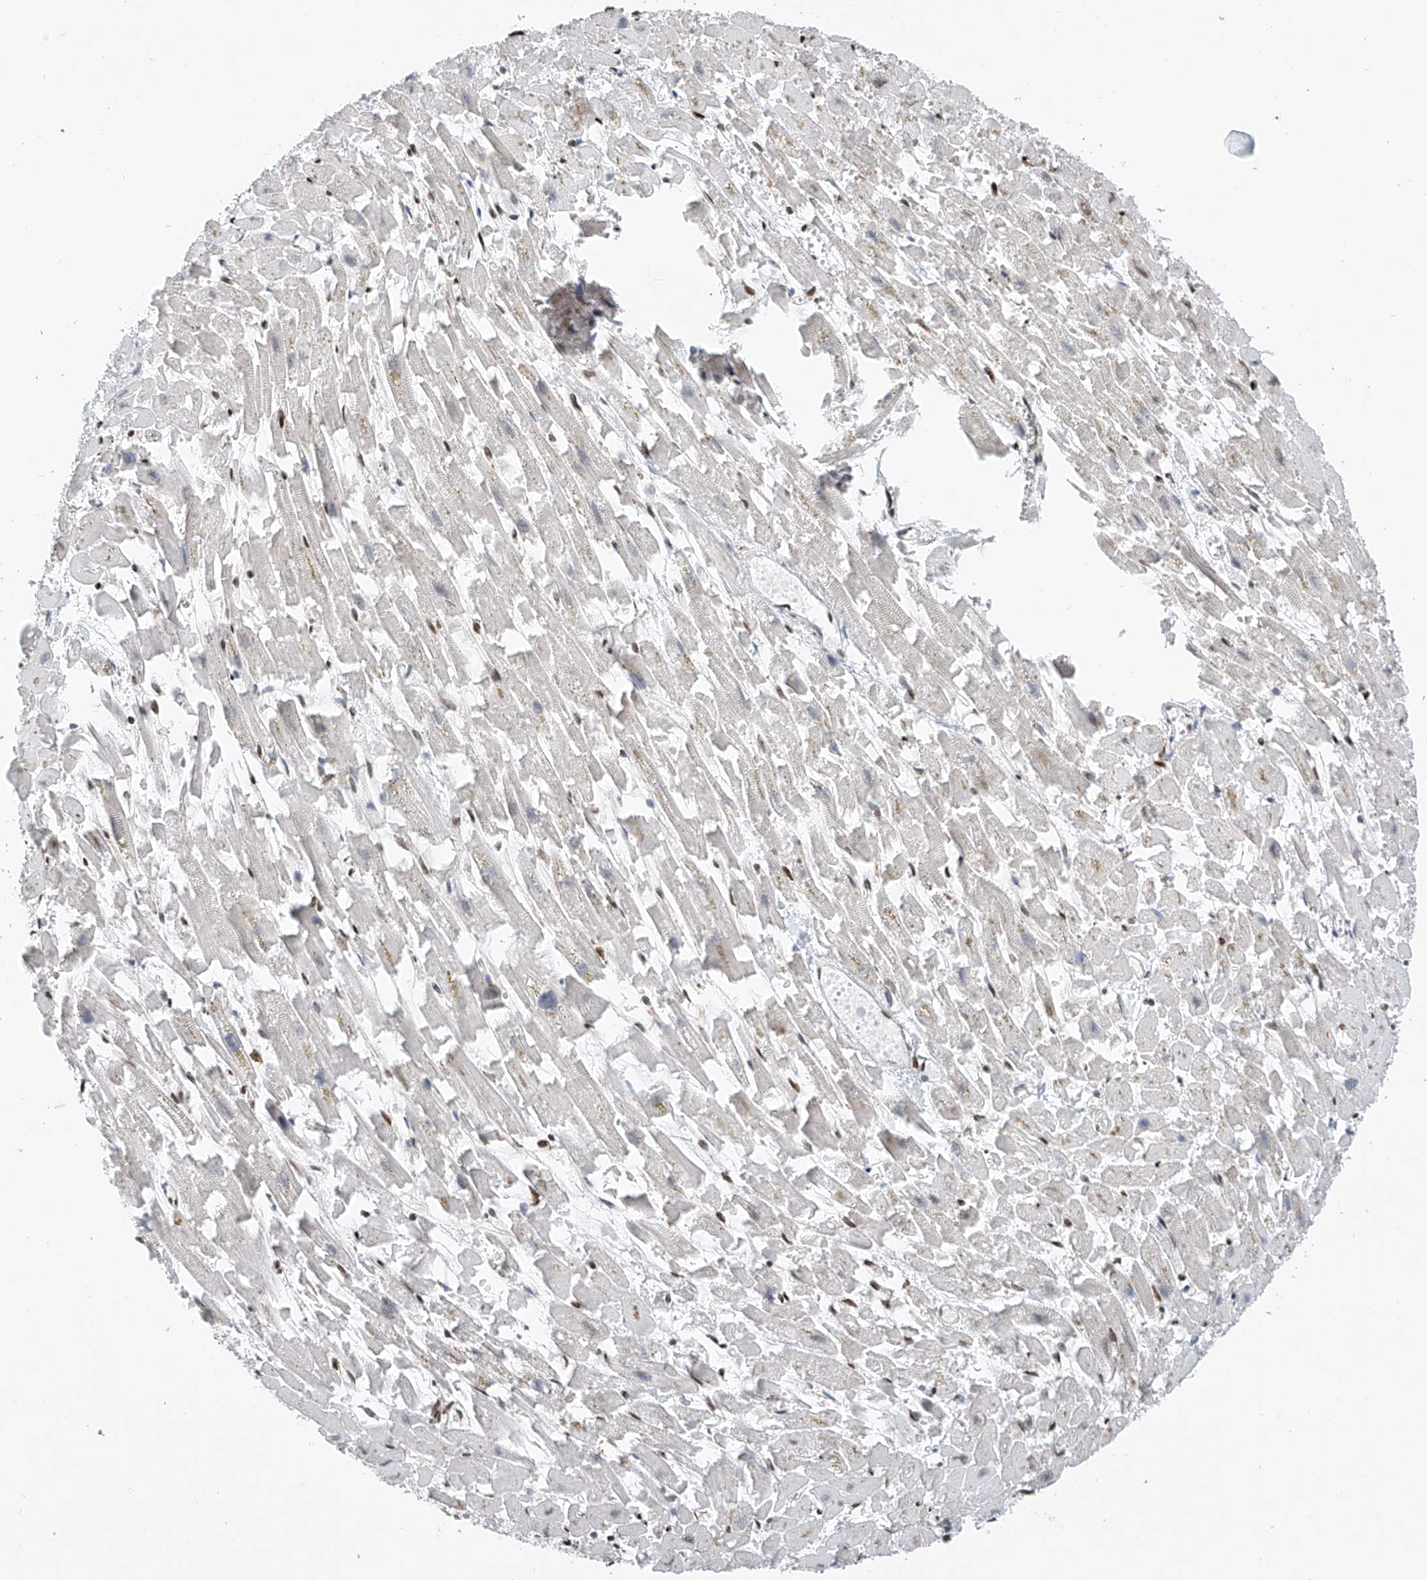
{"staining": {"intensity": "moderate", "quantity": ">75%", "location": "nuclear"}, "tissue": "heart muscle", "cell_type": "Cardiomyocytes", "image_type": "normal", "snomed": [{"axis": "morphology", "description": "Normal tissue, NOS"}, {"axis": "topography", "description": "Heart"}], "caption": "An immunohistochemistry (IHC) micrograph of benign tissue is shown. Protein staining in brown shows moderate nuclear positivity in heart muscle within cardiomyocytes.", "gene": "APLF", "patient": {"sex": "female", "age": 64}}